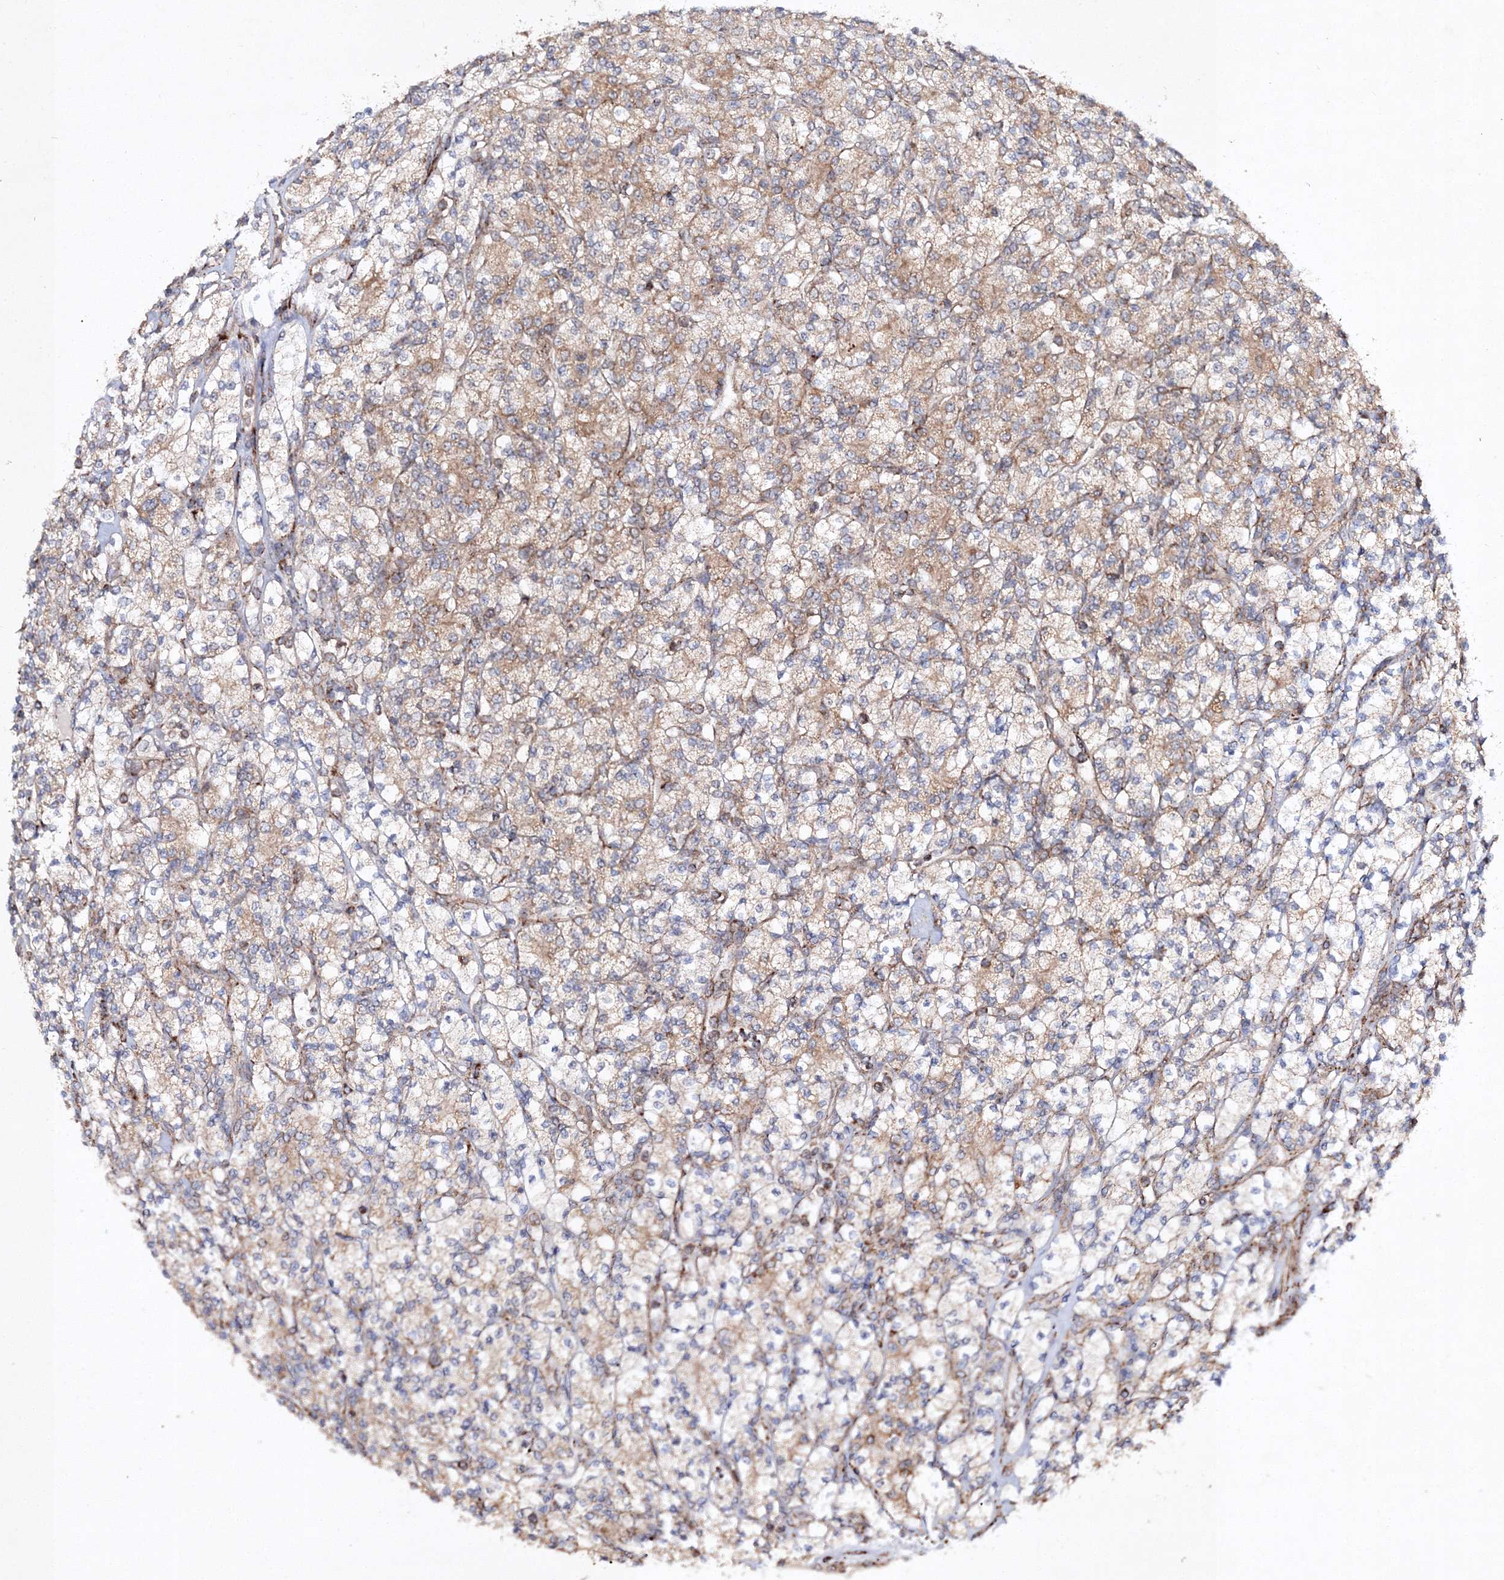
{"staining": {"intensity": "weak", "quantity": "25%-75%", "location": "cytoplasmic/membranous"}, "tissue": "renal cancer", "cell_type": "Tumor cells", "image_type": "cancer", "snomed": [{"axis": "morphology", "description": "Adenocarcinoma, NOS"}, {"axis": "topography", "description": "Kidney"}], "caption": "Renal adenocarcinoma tissue demonstrates weak cytoplasmic/membranous positivity in about 25%-75% of tumor cells", "gene": "SCRN3", "patient": {"sex": "male", "age": 77}}